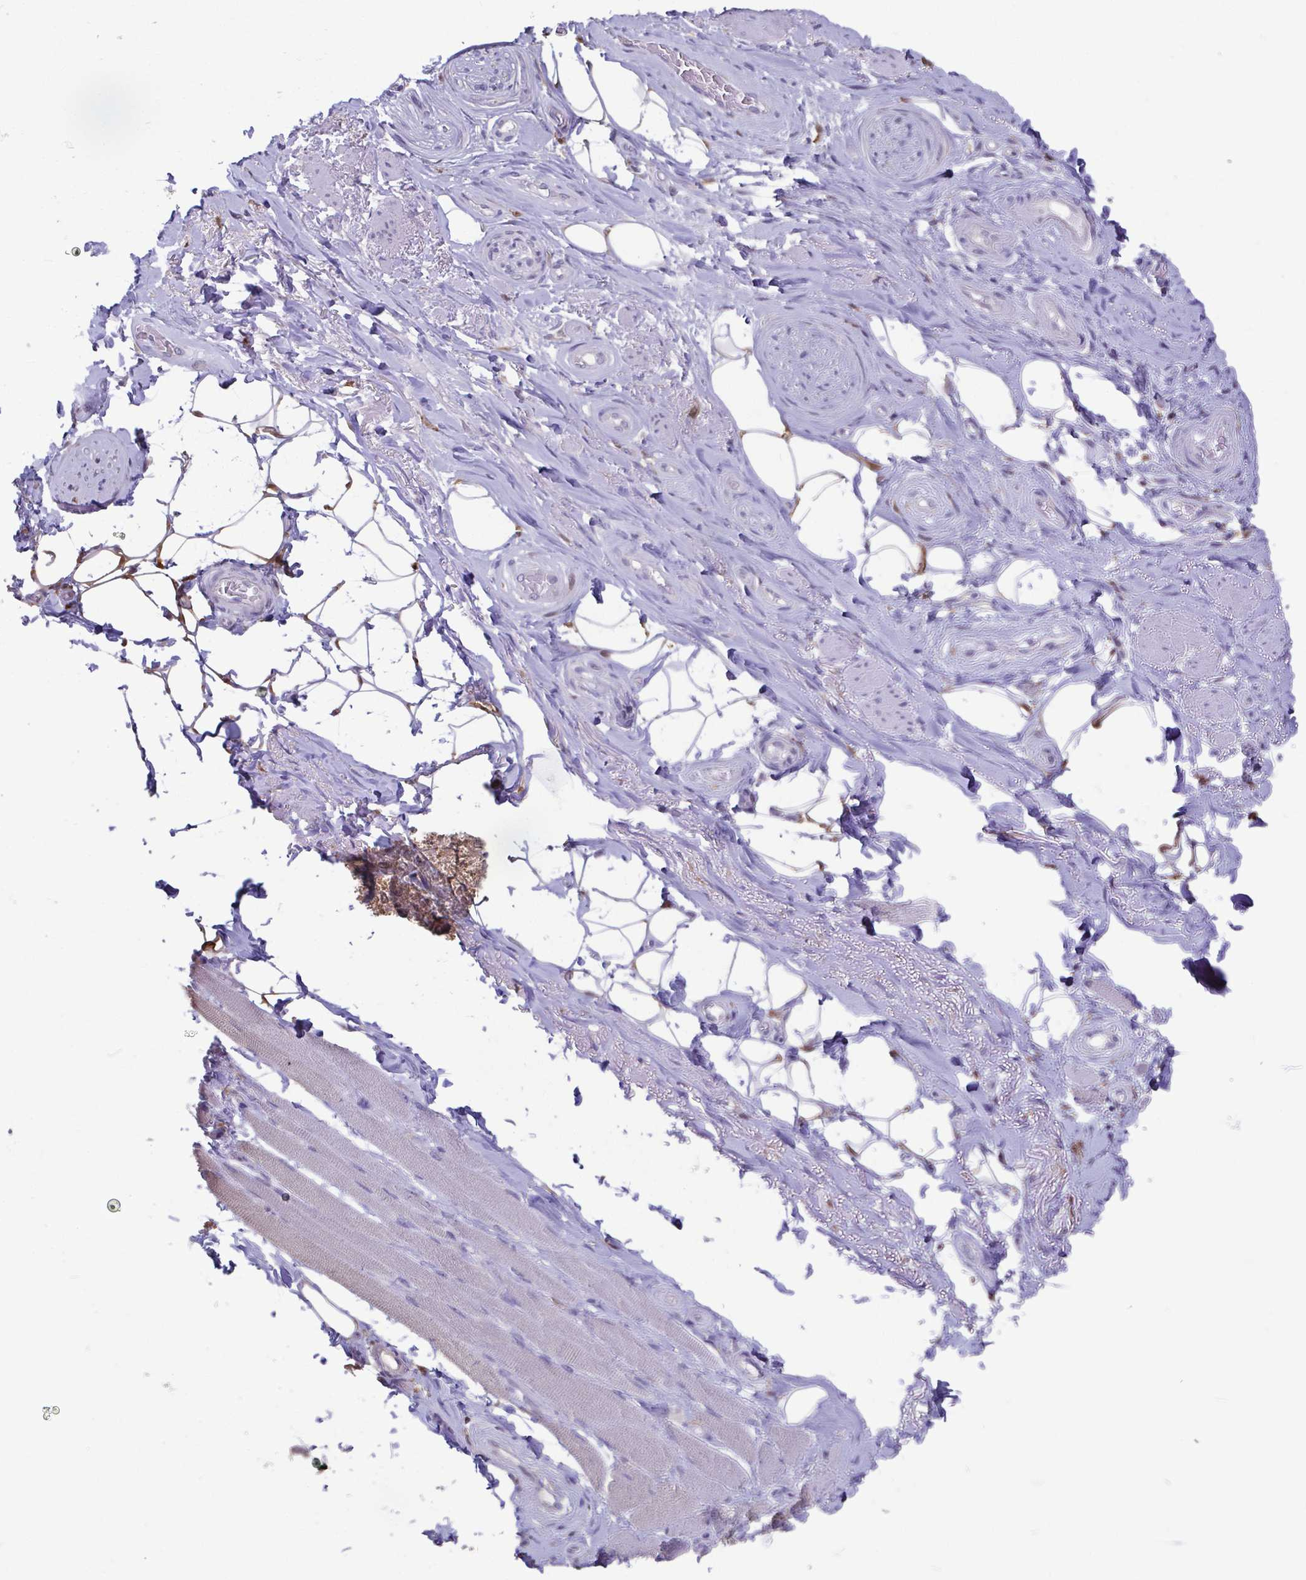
{"staining": {"intensity": "moderate", "quantity": "<25%", "location": "cytoplasmic/membranous"}, "tissue": "adipose tissue", "cell_type": "Adipocytes", "image_type": "normal", "snomed": [{"axis": "morphology", "description": "Normal tissue, NOS"}, {"axis": "topography", "description": "Anal"}, {"axis": "topography", "description": "Peripheral nerve tissue"}], "caption": "Benign adipose tissue was stained to show a protein in brown. There is low levels of moderate cytoplasmic/membranous positivity in about <25% of adipocytes. Using DAB (brown) and hematoxylin (blue) stains, captured at high magnification using brightfield microscopy.", "gene": "IDH1", "patient": {"sex": "male", "age": 53}}